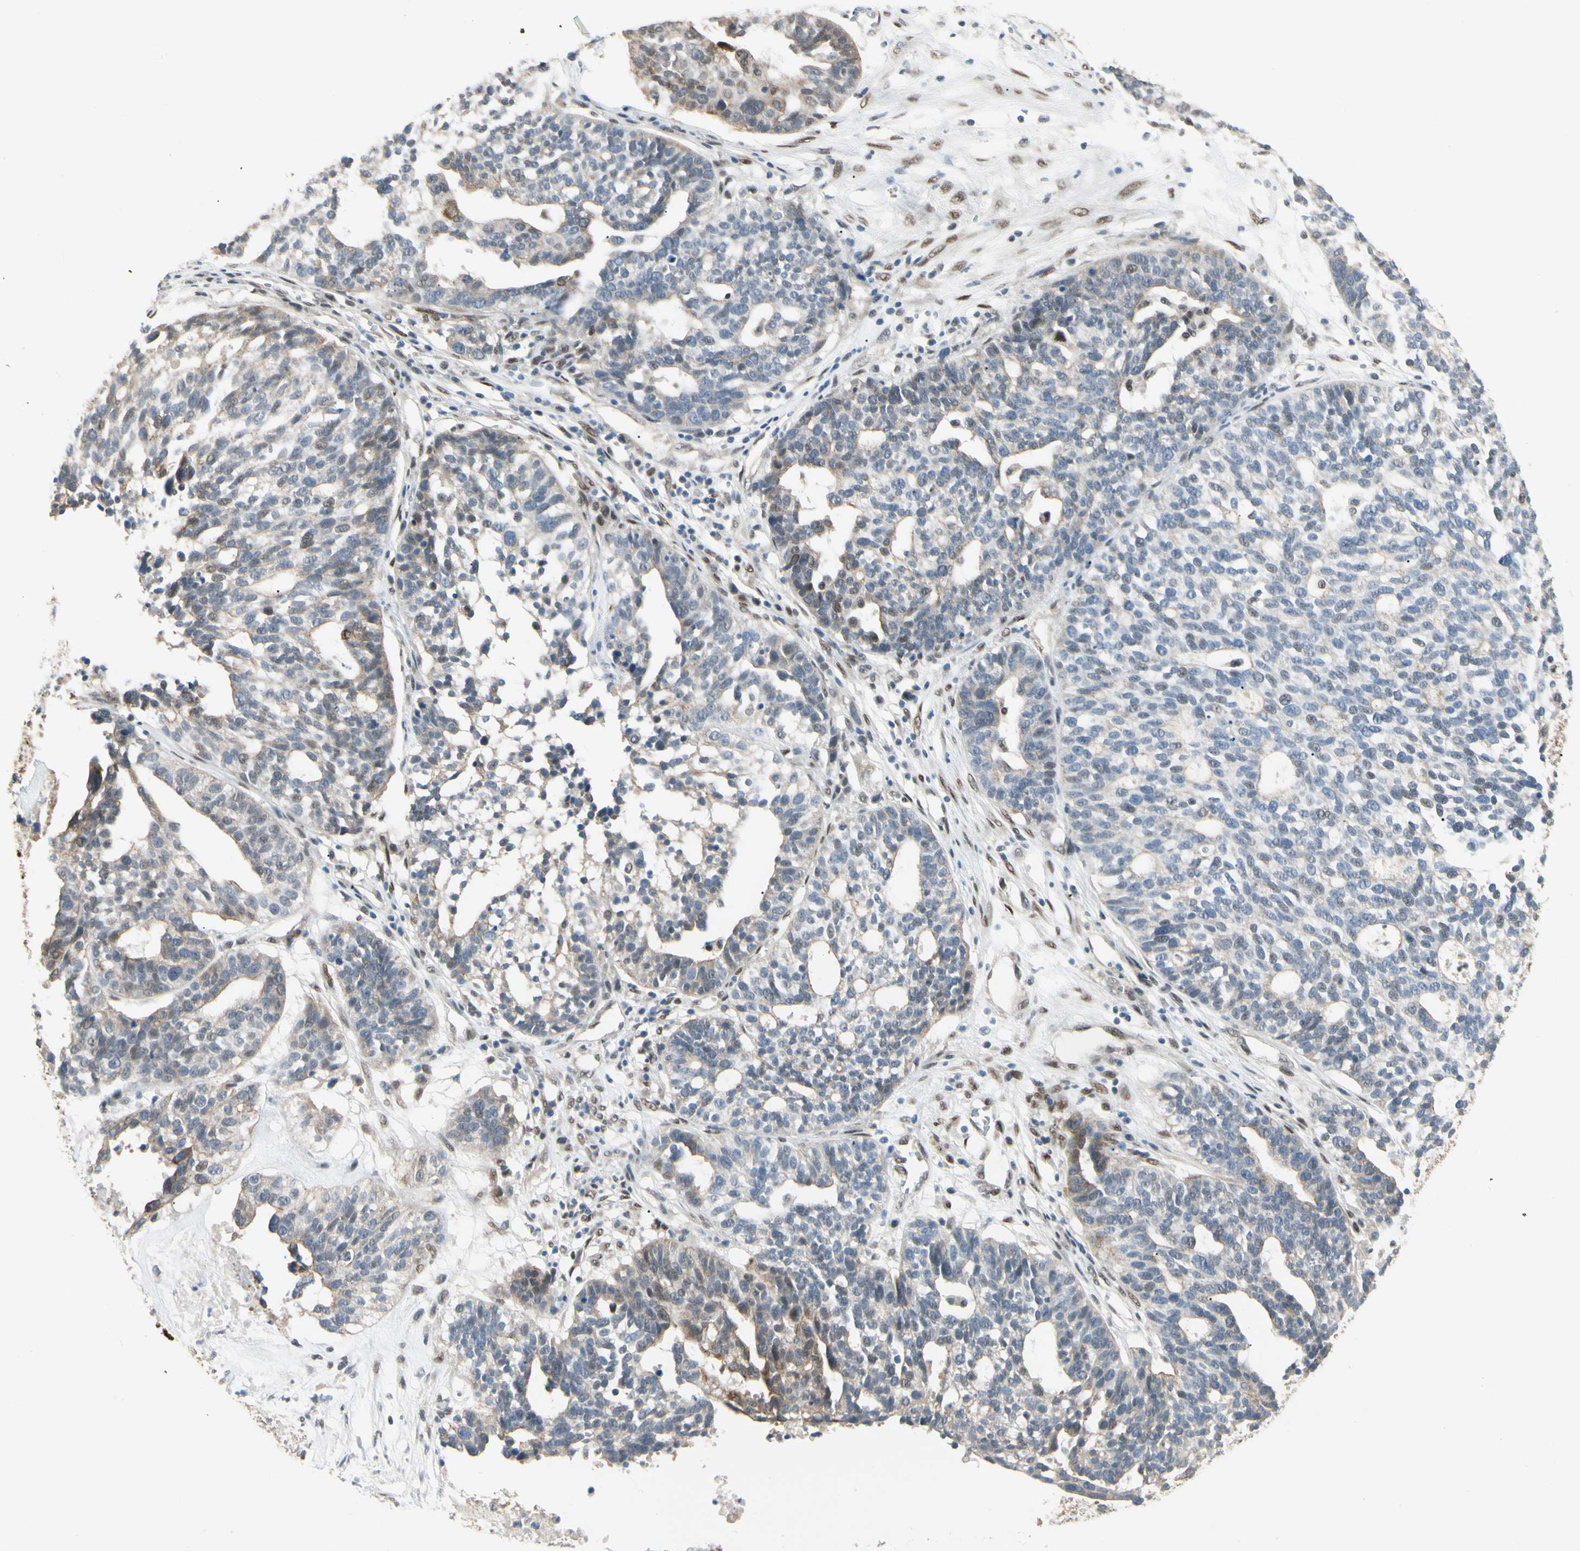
{"staining": {"intensity": "moderate", "quantity": "<25%", "location": "cytoplasmic/membranous"}, "tissue": "ovarian cancer", "cell_type": "Tumor cells", "image_type": "cancer", "snomed": [{"axis": "morphology", "description": "Cystadenocarcinoma, serous, NOS"}, {"axis": "topography", "description": "Ovary"}], "caption": "Immunohistochemical staining of ovarian cancer shows low levels of moderate cytoplasmic/membranous positivity in about <25% of tumor cells.", "gene": "ATXN1", "patient": {"sex": "female", "age": 59}}